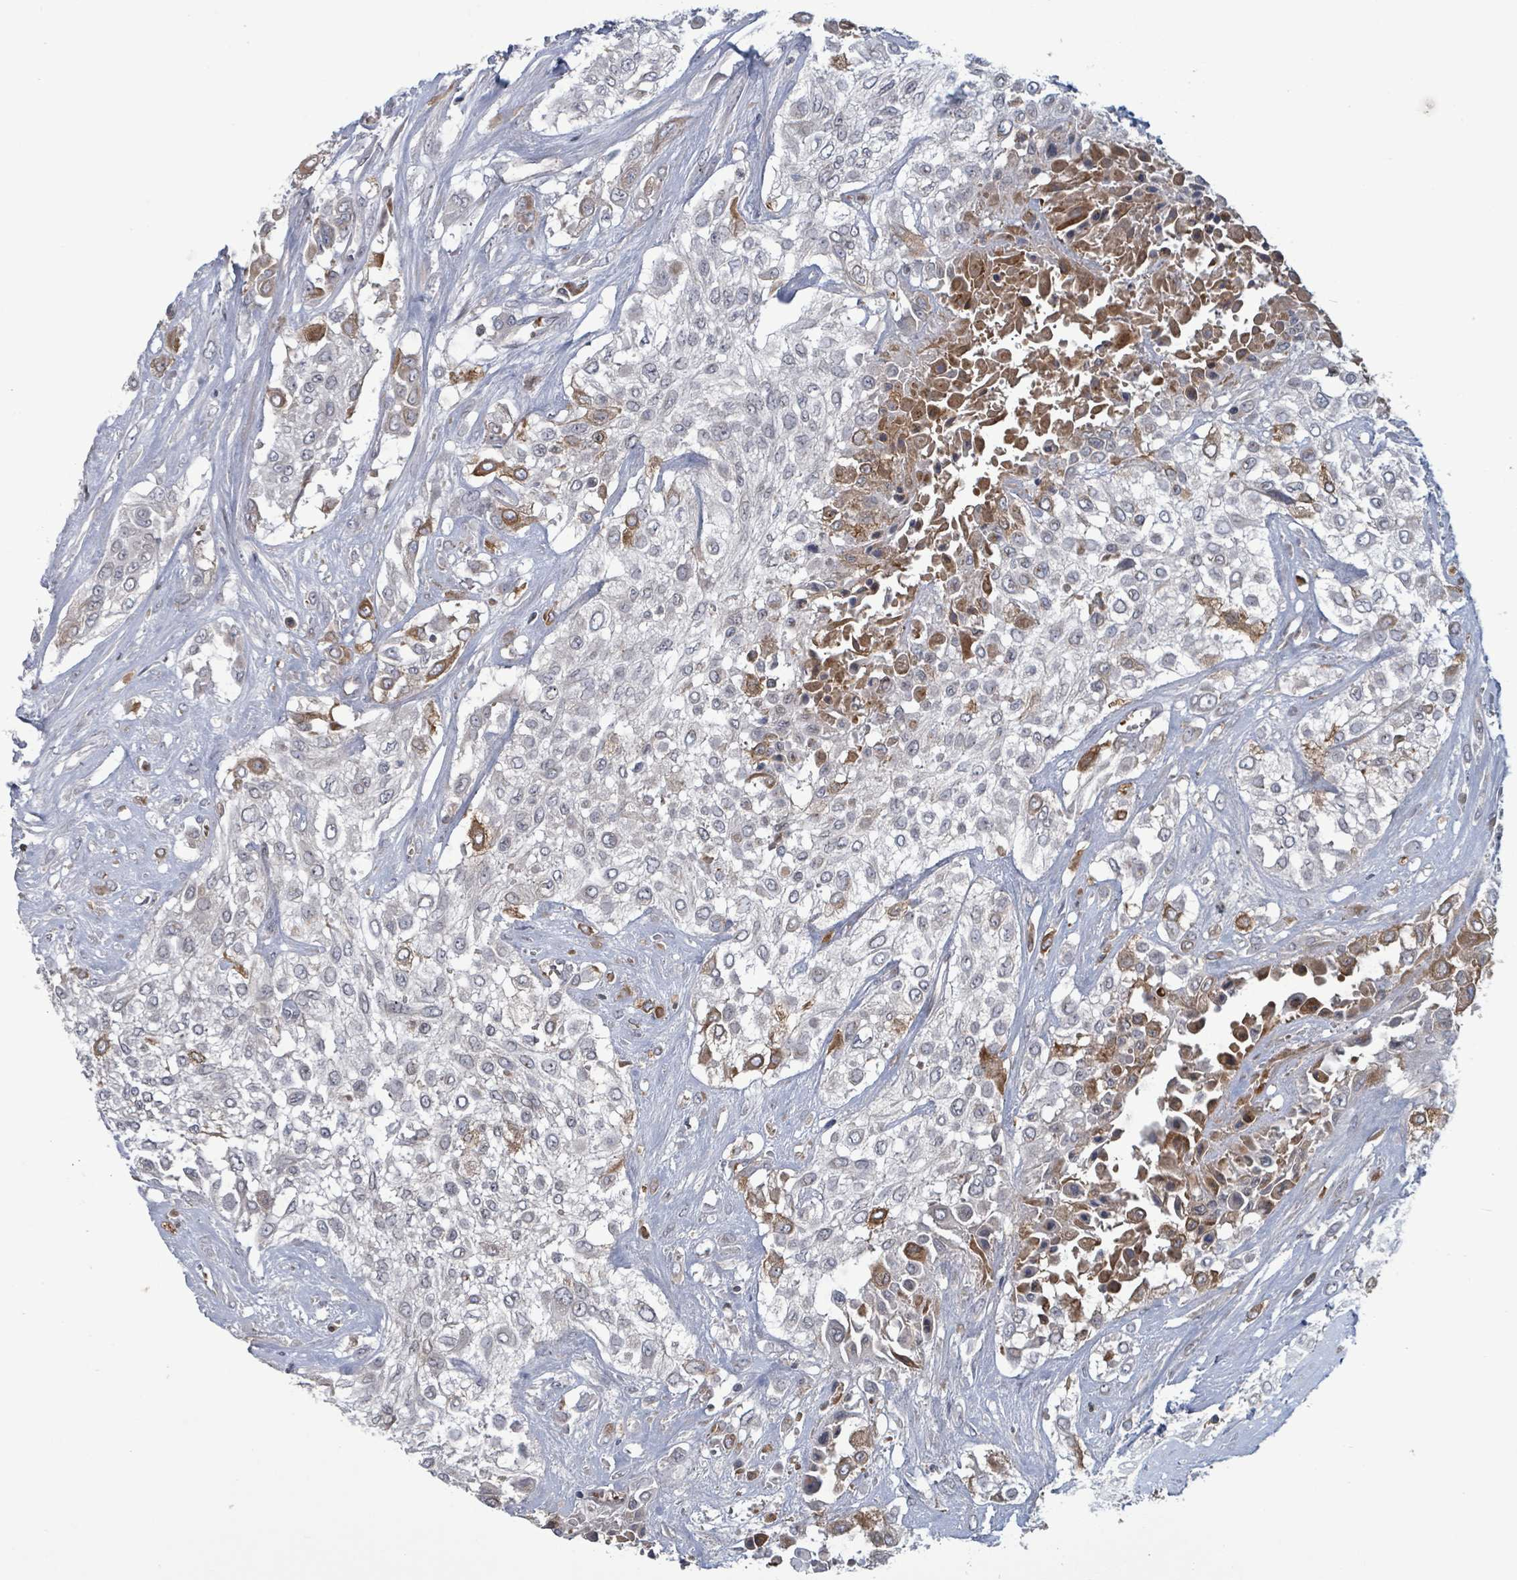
{"staining": {"intensity": "moderate", "quantity": "<25%", "location": "cytoplasmic/membranous"}, "tissue": "urothelial cancer", "cell_type": "Tumor cells", "image_type": "cancer", "snomed": [{"axis": "morphology", "description": "Urothelial carcinoma, High grade"}, {"axis": "topography", "description": "Urinary bladder"}], "caption": "Urothelial carcinoma (high-grade) was stained to show a protein in brown. There is low levels of moderate cytoplasmic/membranous expression in about <25% of tumor cells.", "gene": "GRM8", "patient": {"sex": "male", "age": 57}}